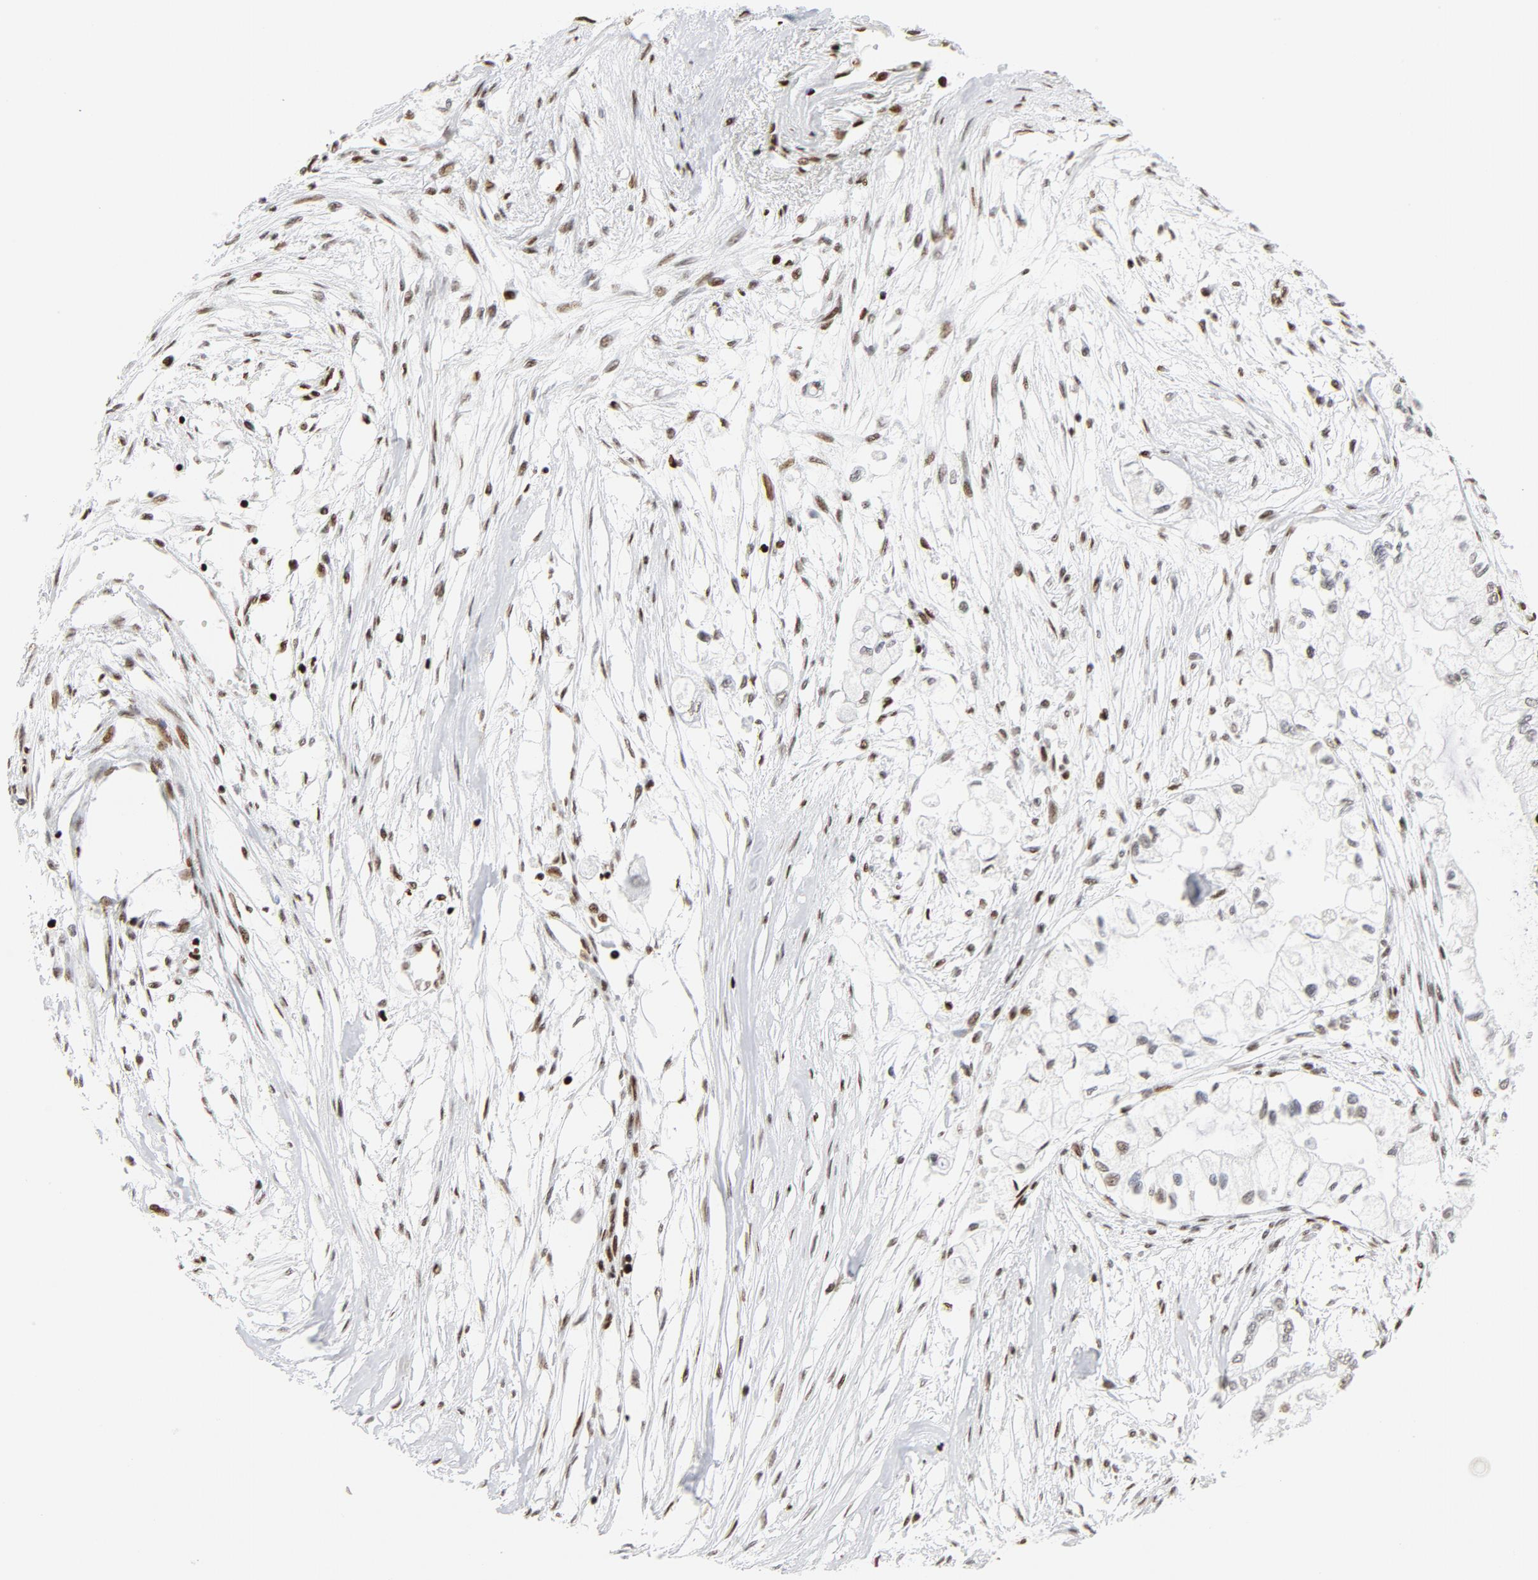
{"staining": {"intensity": "moderate", "quantity": ">75%", "location": "nuclear"}, "tissue": "pancreatic cancer", "cell_type": "Tumor cells", "image_type": "cancer", "snomed": [{"axis": "morphology", "description": "Adenocarcinoma, NOS"}, {"axis": "topography", "description": "Pancreas"}], "caption": "Immunohistochemistry (IHC) (DAB (3,3'-diaminobenzidine)) staining of human pancreatic adenocarcinoma shows moderate nuclear protein expression in approximately >75% of tumor cells.", "gene": "XRCC6", "patient": {"sex": "male", "age": 79}}